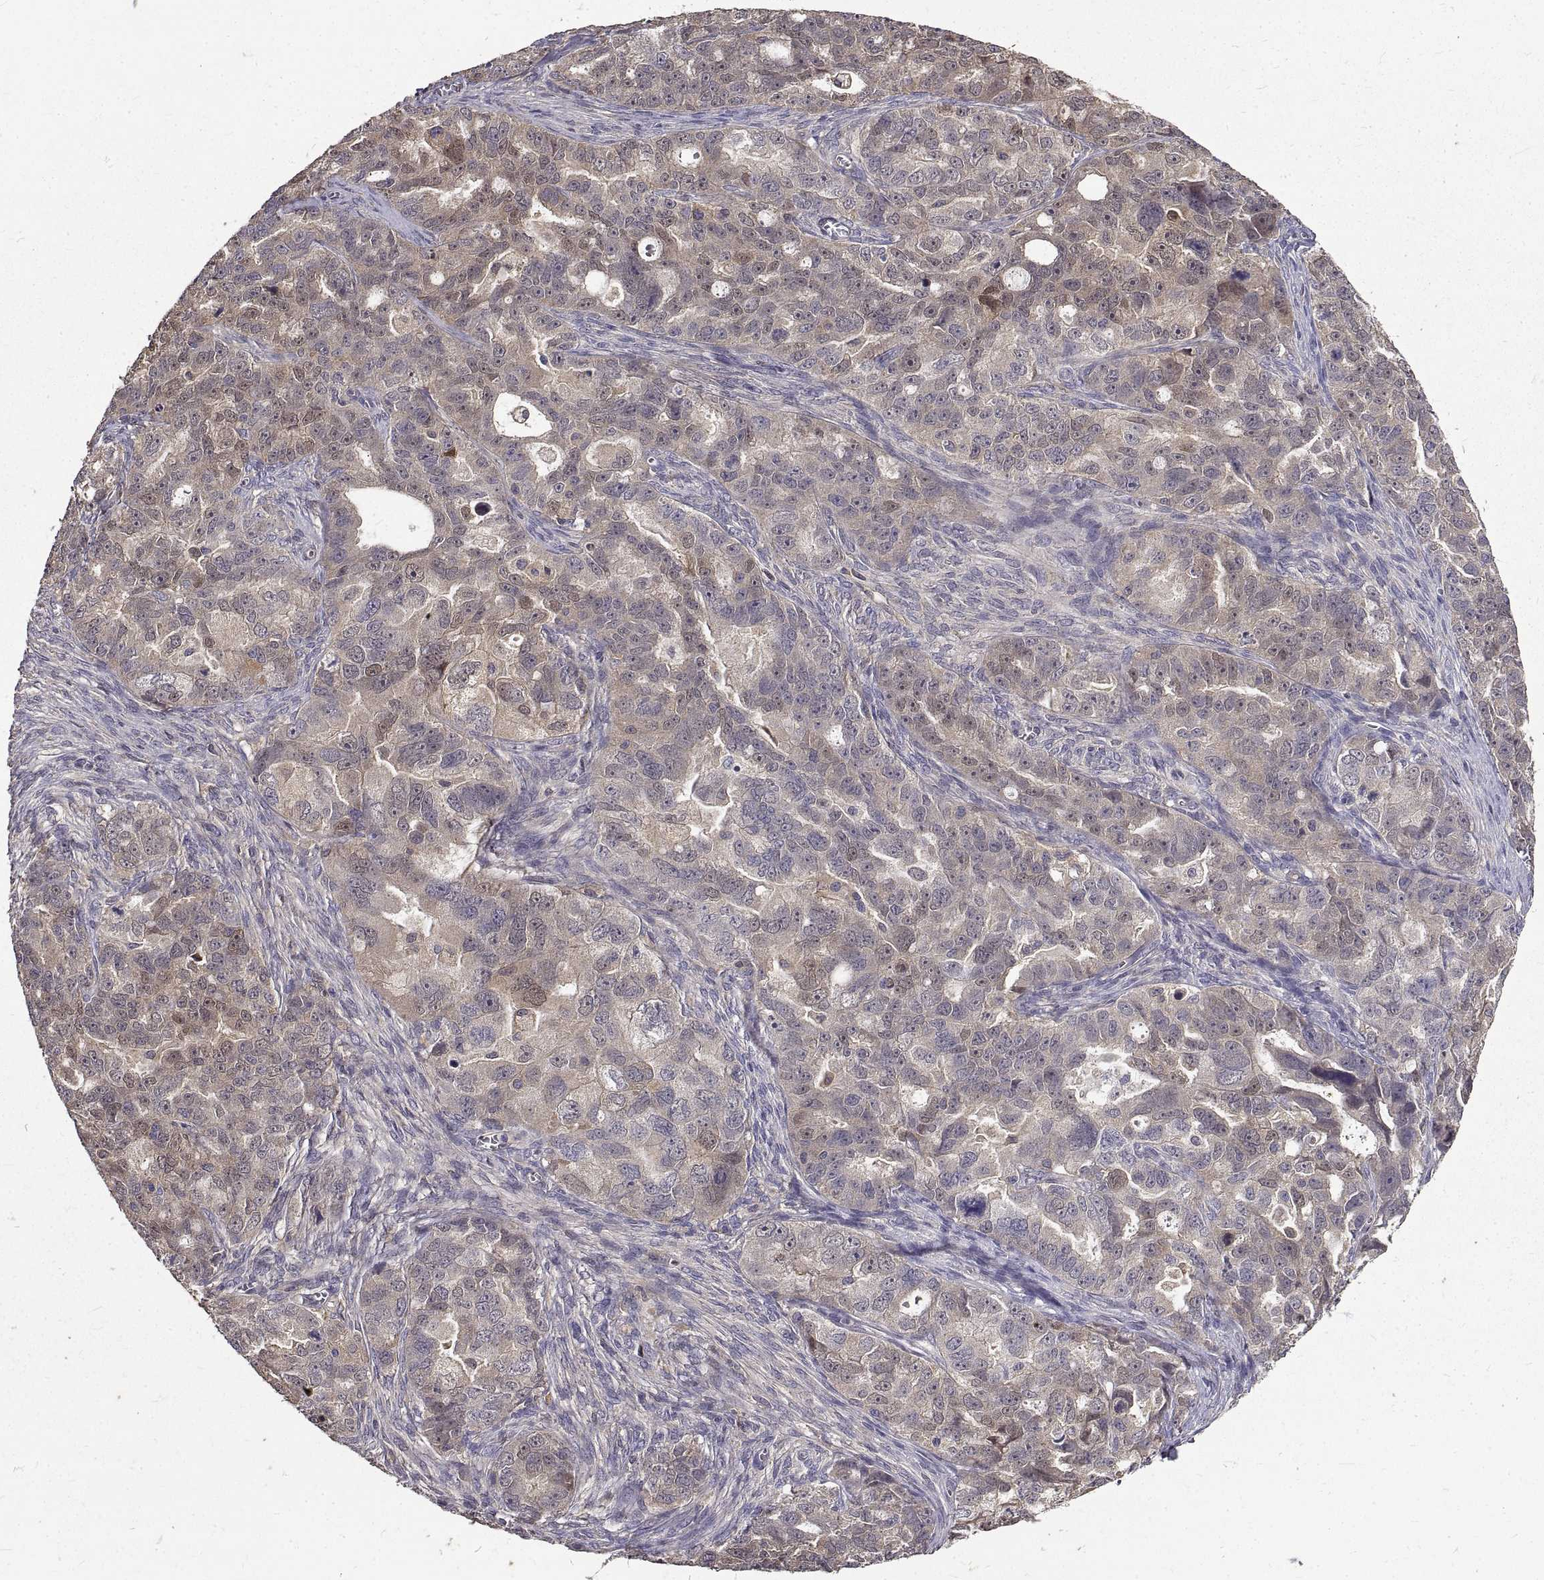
{"staining": {"intensity": "weak", "quantity": "<25%", "location": "cytoplasmic/membranous"}, "tissue": "ovarian cancer", "cell_type": "Tumor cells", "image_type": "cancer", "snomed": [{"axis": "morphology", "description": "Cystadenocarcinoma, serous, NOS"}, {"axis": "topography", "description": "Ovary"}], "caption": "This image is of ovarian cancer stained with immunohistochemistry to label a protein in brown with the nuclei are counter-stained blue. There is no staining in tumor cells.", "gene": "PEA15", "patient": {"sex": "female", "age": 51}}